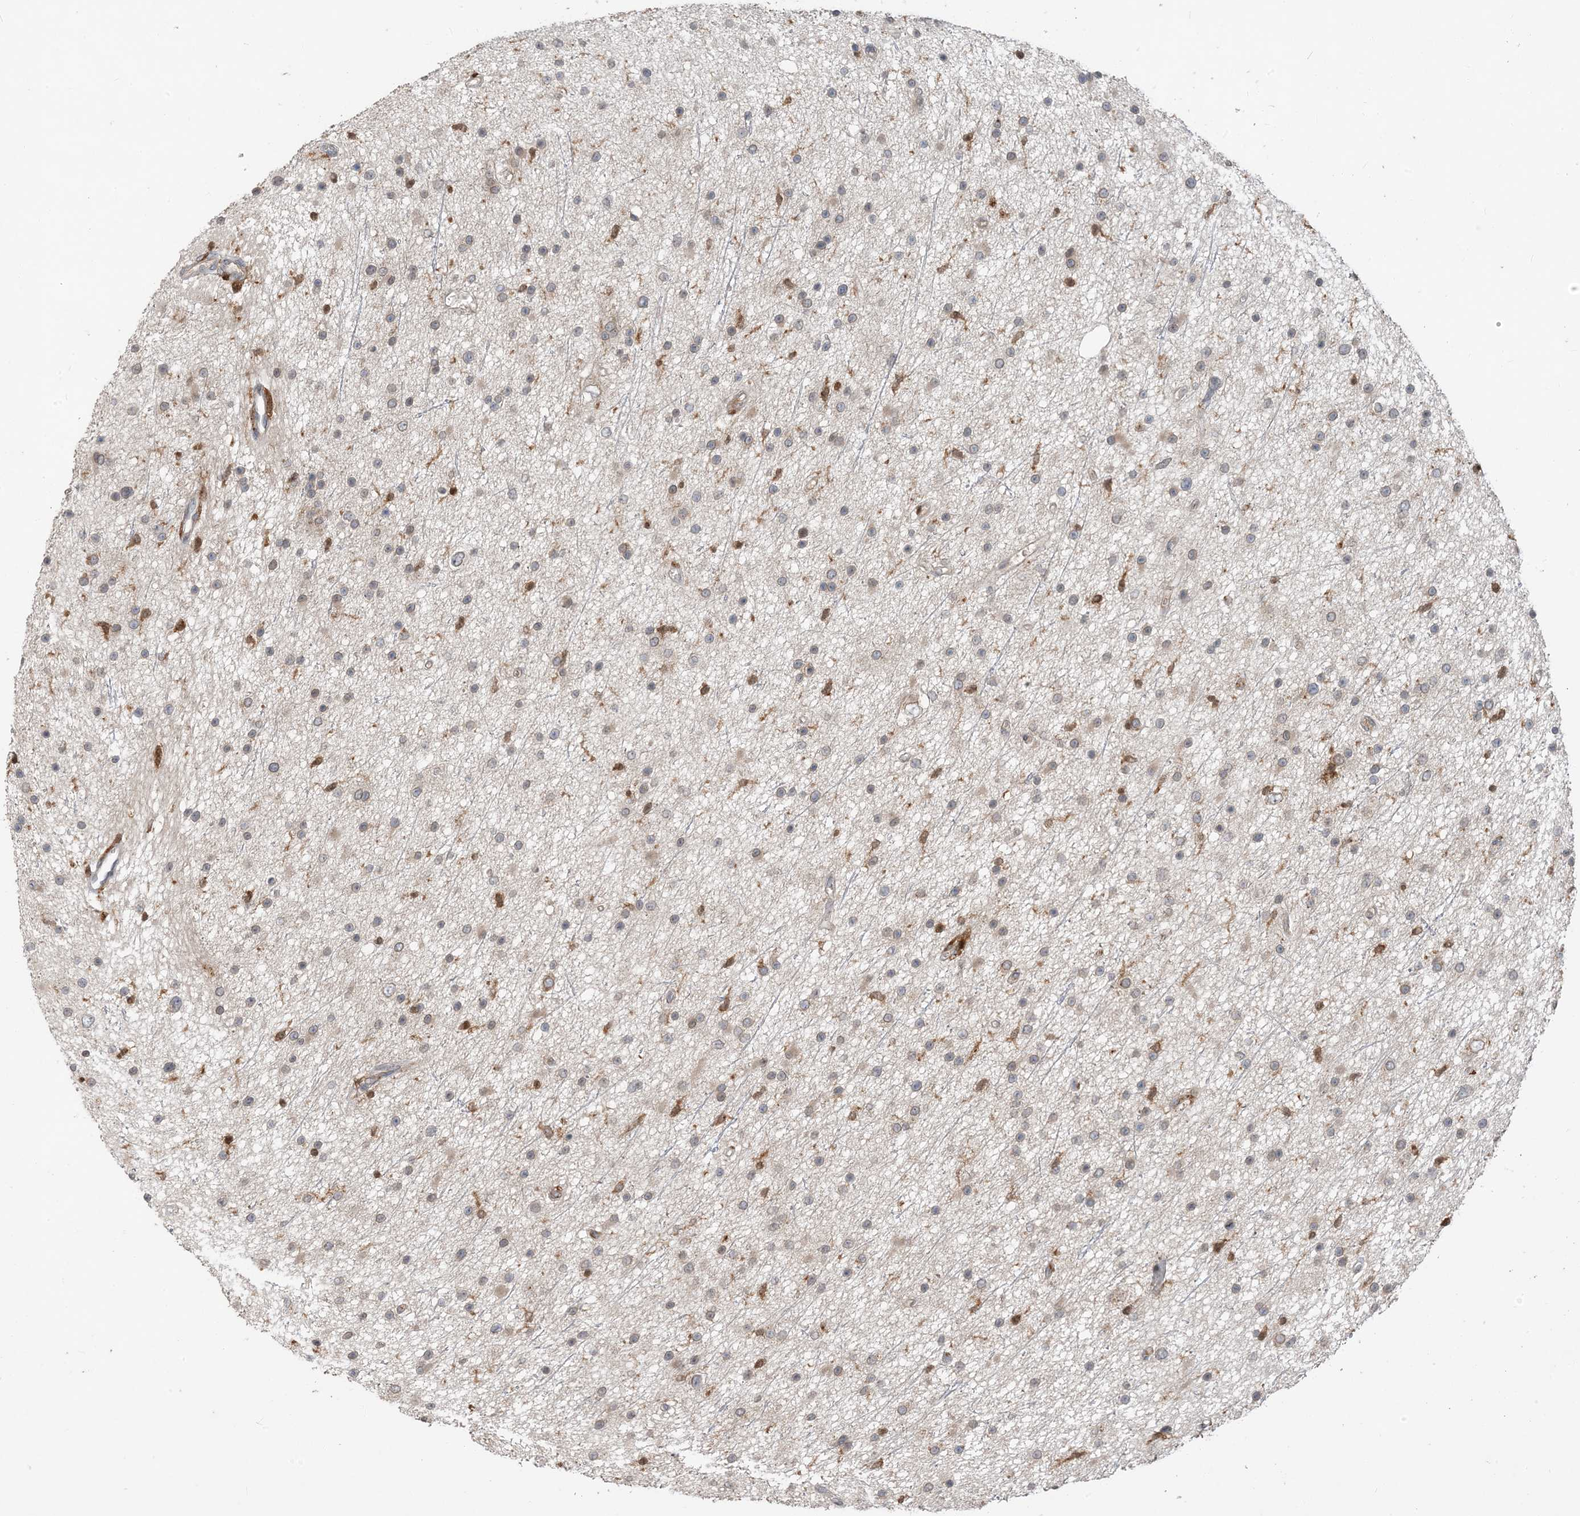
{"staining": {"intensity": "weak", "quantity": "25%-75%", "location": "cytoplasmic/membranous,nuclear"}, "tissue": "glioma", "cell_type": "Tumor cells", "image_type": "cancer", "snomed": [{"axis": "morphology", "description": "Glioma, malignant, Low grade"}, {"axis": "topography", "description": "Cerebral cortex"}], "caption": "Malignant glioma (low-grade) tissue shows weak cytoplasmic/membranous and nuclear staining in approximately 25%-75% of tumor cells, visualized by immunohistochemistry. (brown staining indicates protein expression, while blue staining denotes nuclei).", "gene": "NAGK", "patient": {"sex": "female", "age": 39}}